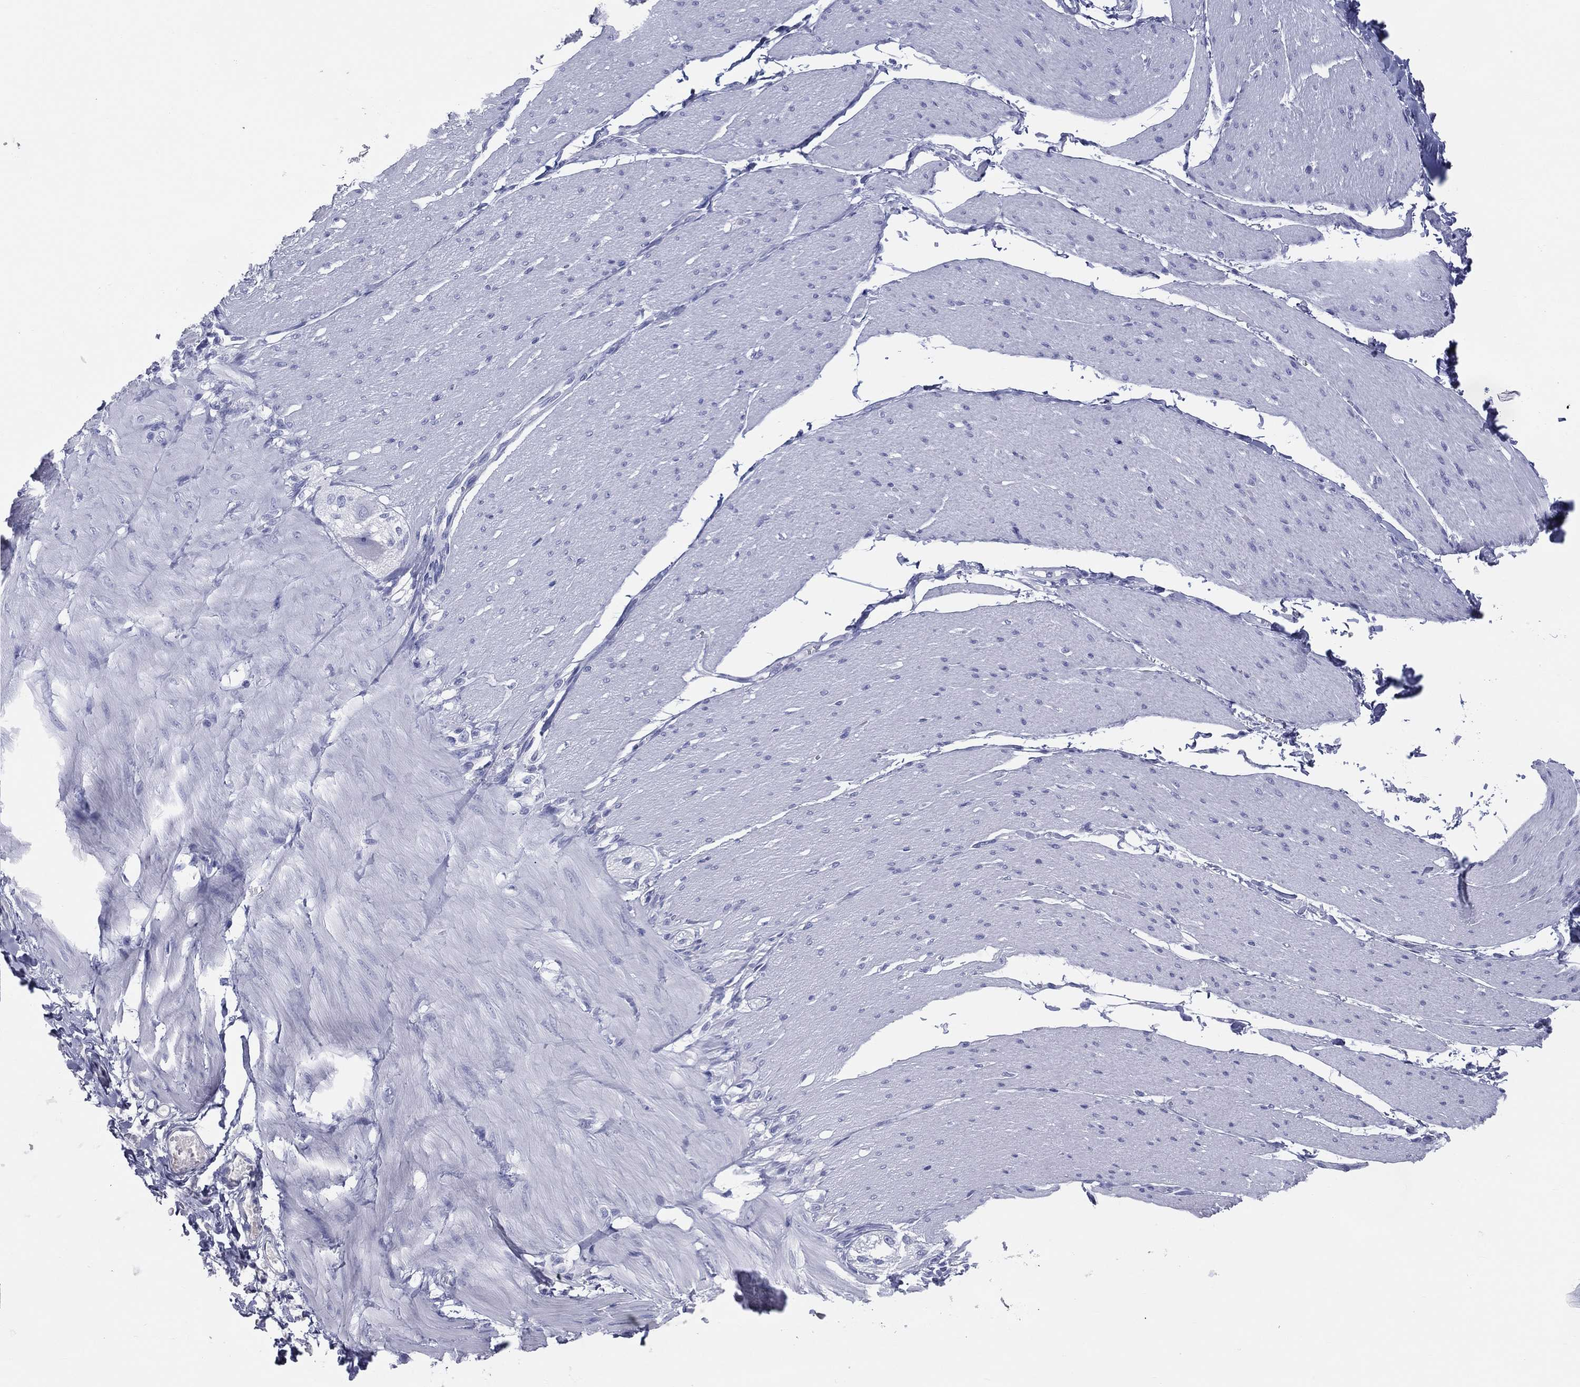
{"staining": {"intensity": "negative", "quantity": "none", "location": "none"}, "tissue": "soft tissue", "cell_type": "Fibroblasts", "image_type": "normal", "snomed": [{"axis": "morphology", "description": "Normal tissue, NOS"}, {"axis": "topography", "description": "Smooth muscle"}, {"axis": "topography", "description": "Duodenum"}, {"axis": "topography", "description": "Peripheral nerve tissue"}], "caption": "High magnification brightfield microscopy of normal soft tissue stained with DAB (brown) and counterstained with hematoxylin (blue): fibroblasts show no significant expression. (DAB IHC with hematoxylin counter stain).", "gene": "MLN", "patient": {"sex": "female", "age": 61}}